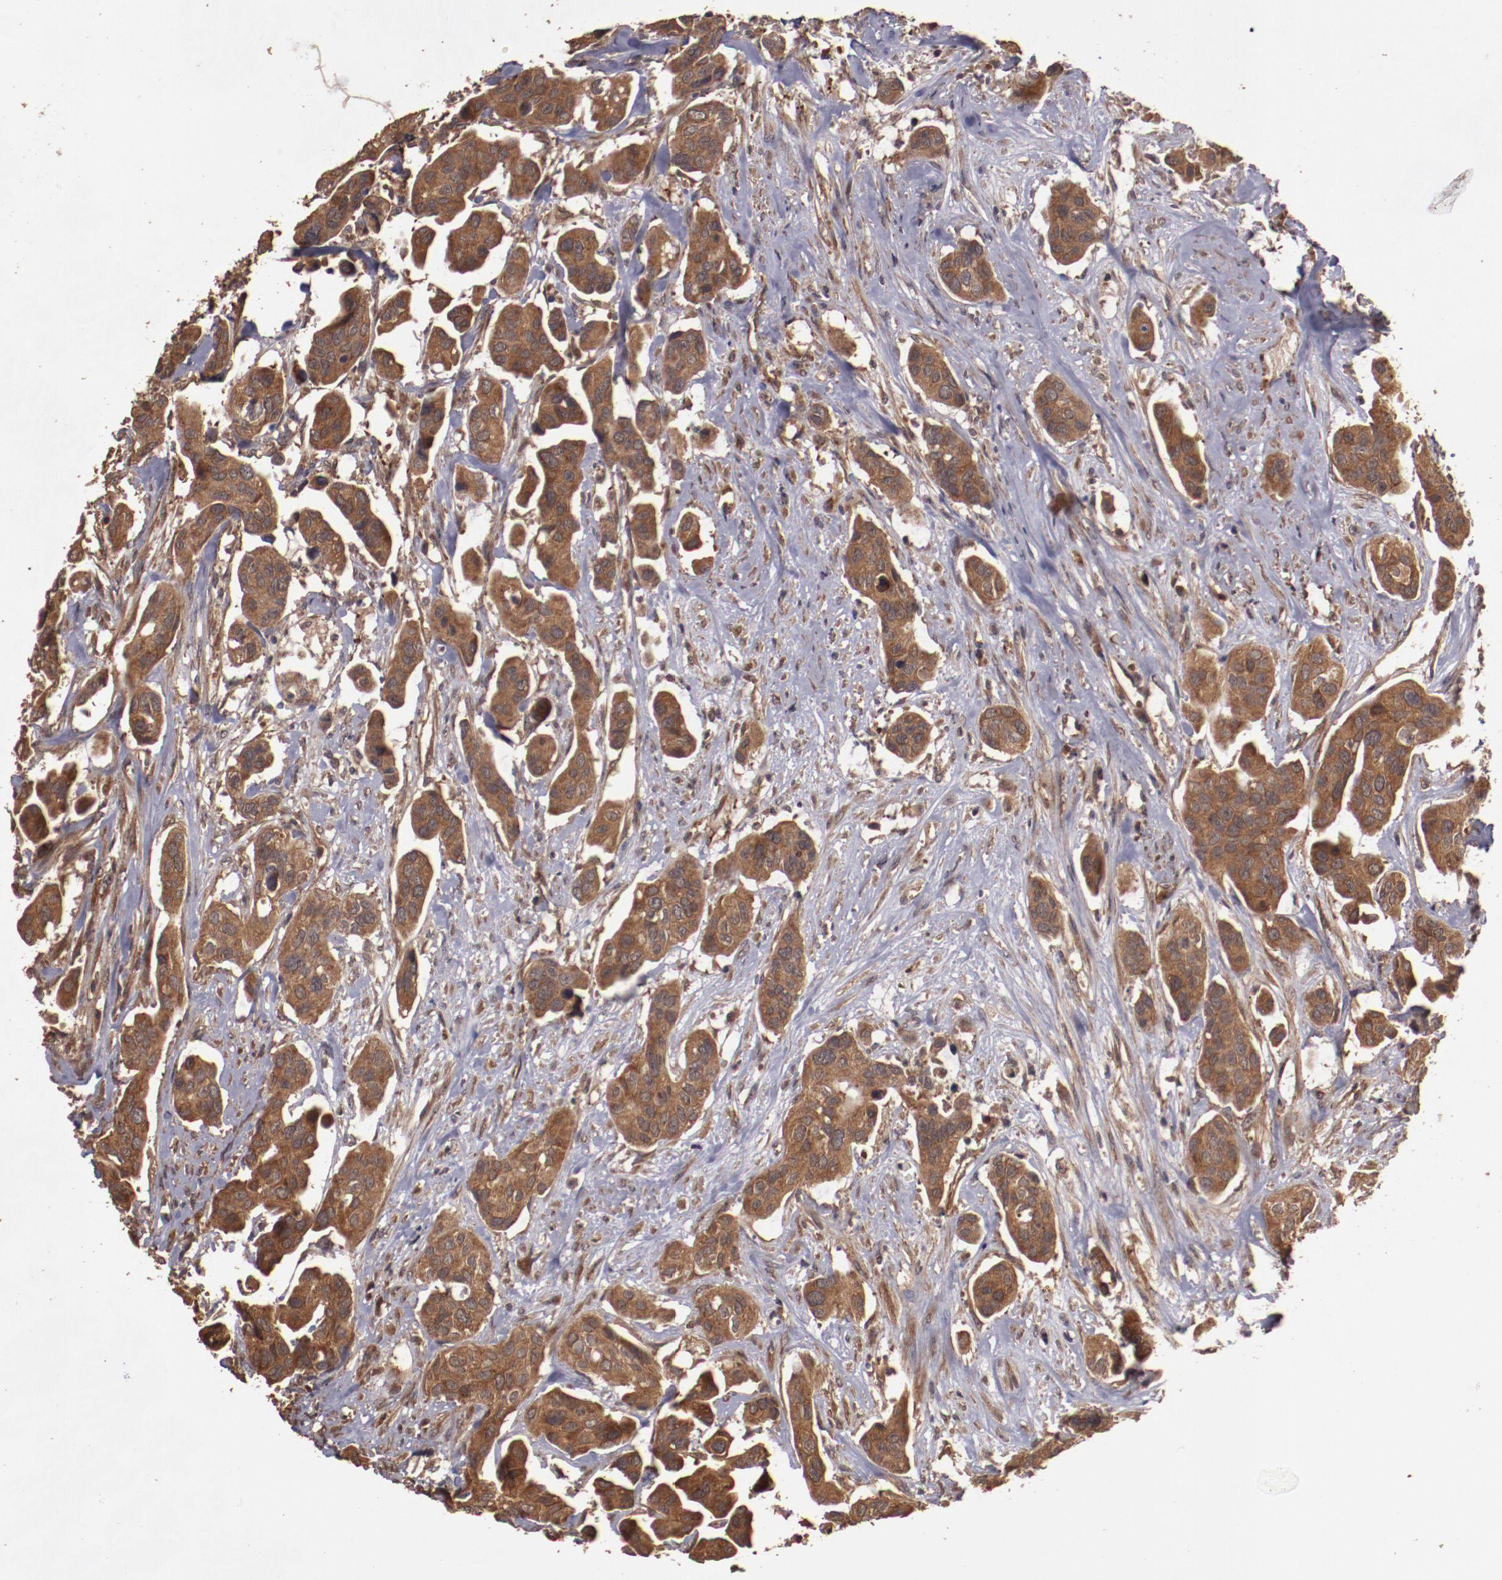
{"staining": {"intensity": "strong", "quantity": ">75%", "location": "cytoplasmic/membranous"}, "tissue": "urothelial cancer", "cell_type": "Tumor cells", "image_type": "cancer", "snomed": [{"axis": "morphology", "description": "Adenocarcinoma, NOS"}, {"axis": "topography", "description": "Urinary bladder"}], "caption": "A histopathology image showing strong cytoplasmic/membranous staining in approximately >75% of tumor cells in urothelial cancer, as visualized by brown immunohistochemical staining.", "gene": "TXNDC16", "patient": {"sex": "male", "age": 61}}